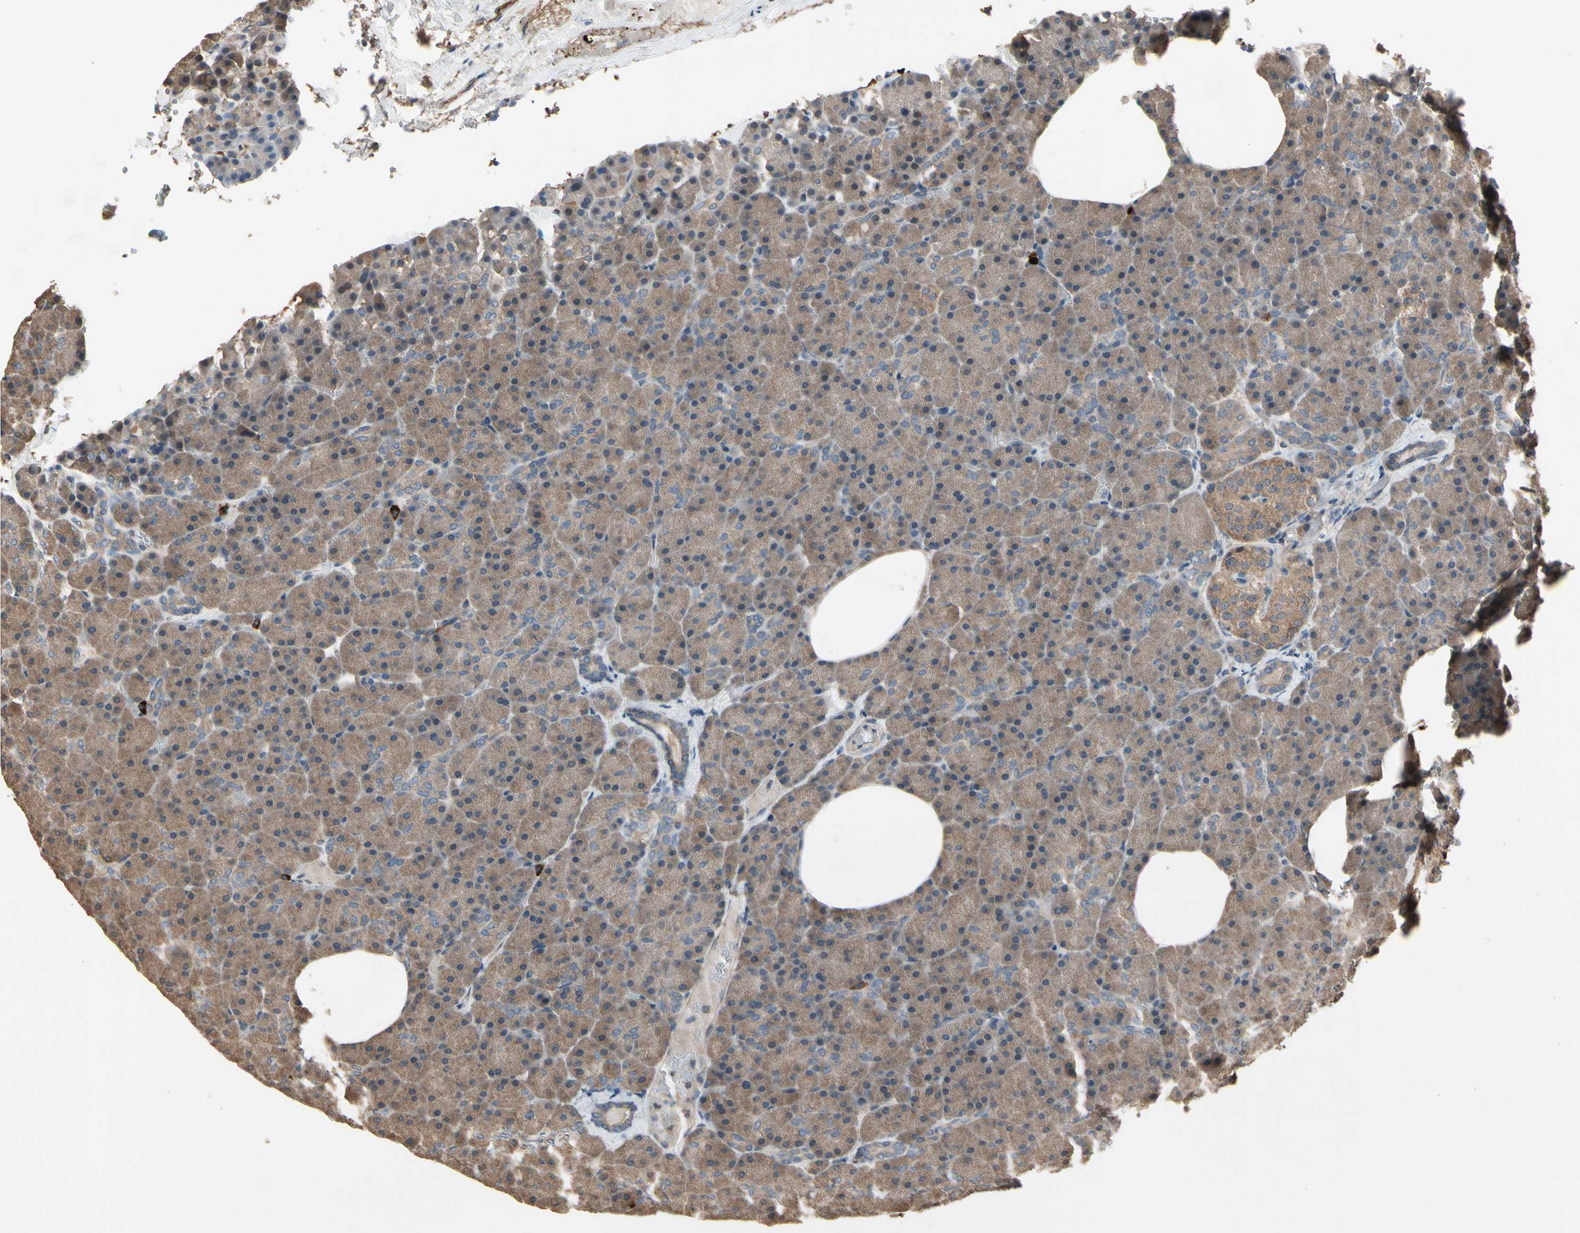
{"staining": {"intensity": "moderate", "quantity": ">75%", "location": "cytoplasmic/membranous"}, "tissue": "pancreas", "cell_type": "Exocrine glandular cells", "image_type": "normal", "snomed": [{"axis": "morphology", "description": "Normal tissue, NOS"}, {"axis": "topography", "description": "Pancreas"}], "caption": "Protein expression analysis of normal human pancreas reveals moderate cytoplasmic/membranous positivity in about >75% of exocrine glandular cells. The protein of interest is stained brown, and the nuclei are stained in blue (DAB (3,3'-diaminobenzidine) IHC with brightfield microscopy, high magnification).", "gene": "PNPLA7", "patient": {"sex": "female", "age": 35}}